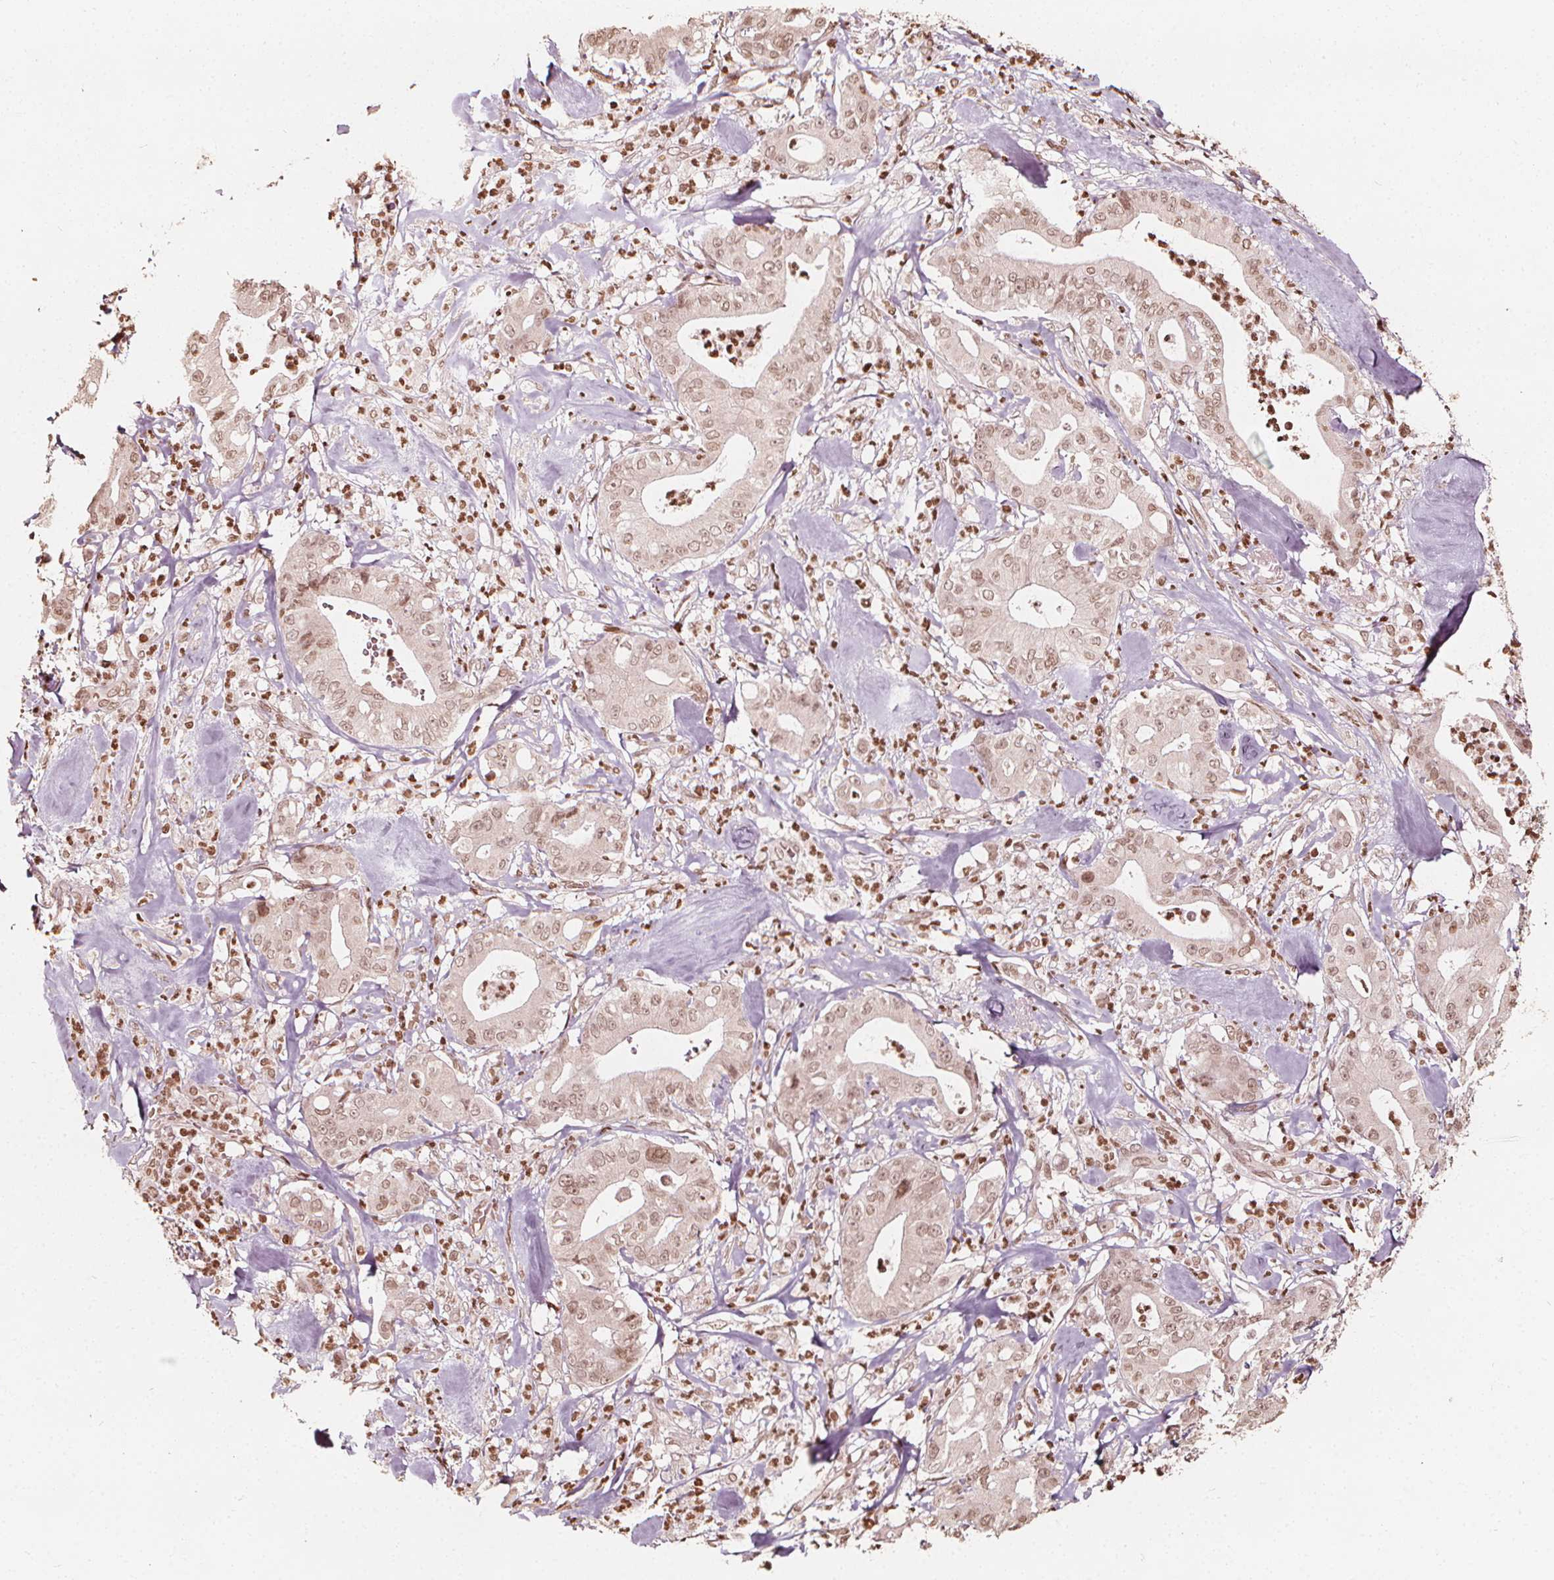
{"staining": {"intensity": "weak", "quantity": ">75%", "location": "nuclear"}, "tissue": "pancreatic cancer", "cell_type": "Tumor cells", "image_type": "cancer", "snomed": [{"axis": "morphology", "description": "Adenocarcinoma, NOS"}, {"axis": "topography", "description": "Pancreas"}], "caption": "Pancreatic adenocarcinoma stained with DAB immunohistochemistry demonstrates low levels of weak nuclear expression in approximately >75% of tumor cells. (Brightfield microscopy of DAB IHC at high magnification).", "gene": "H3C14", "patient": {"sex": "male", "age": 71}}